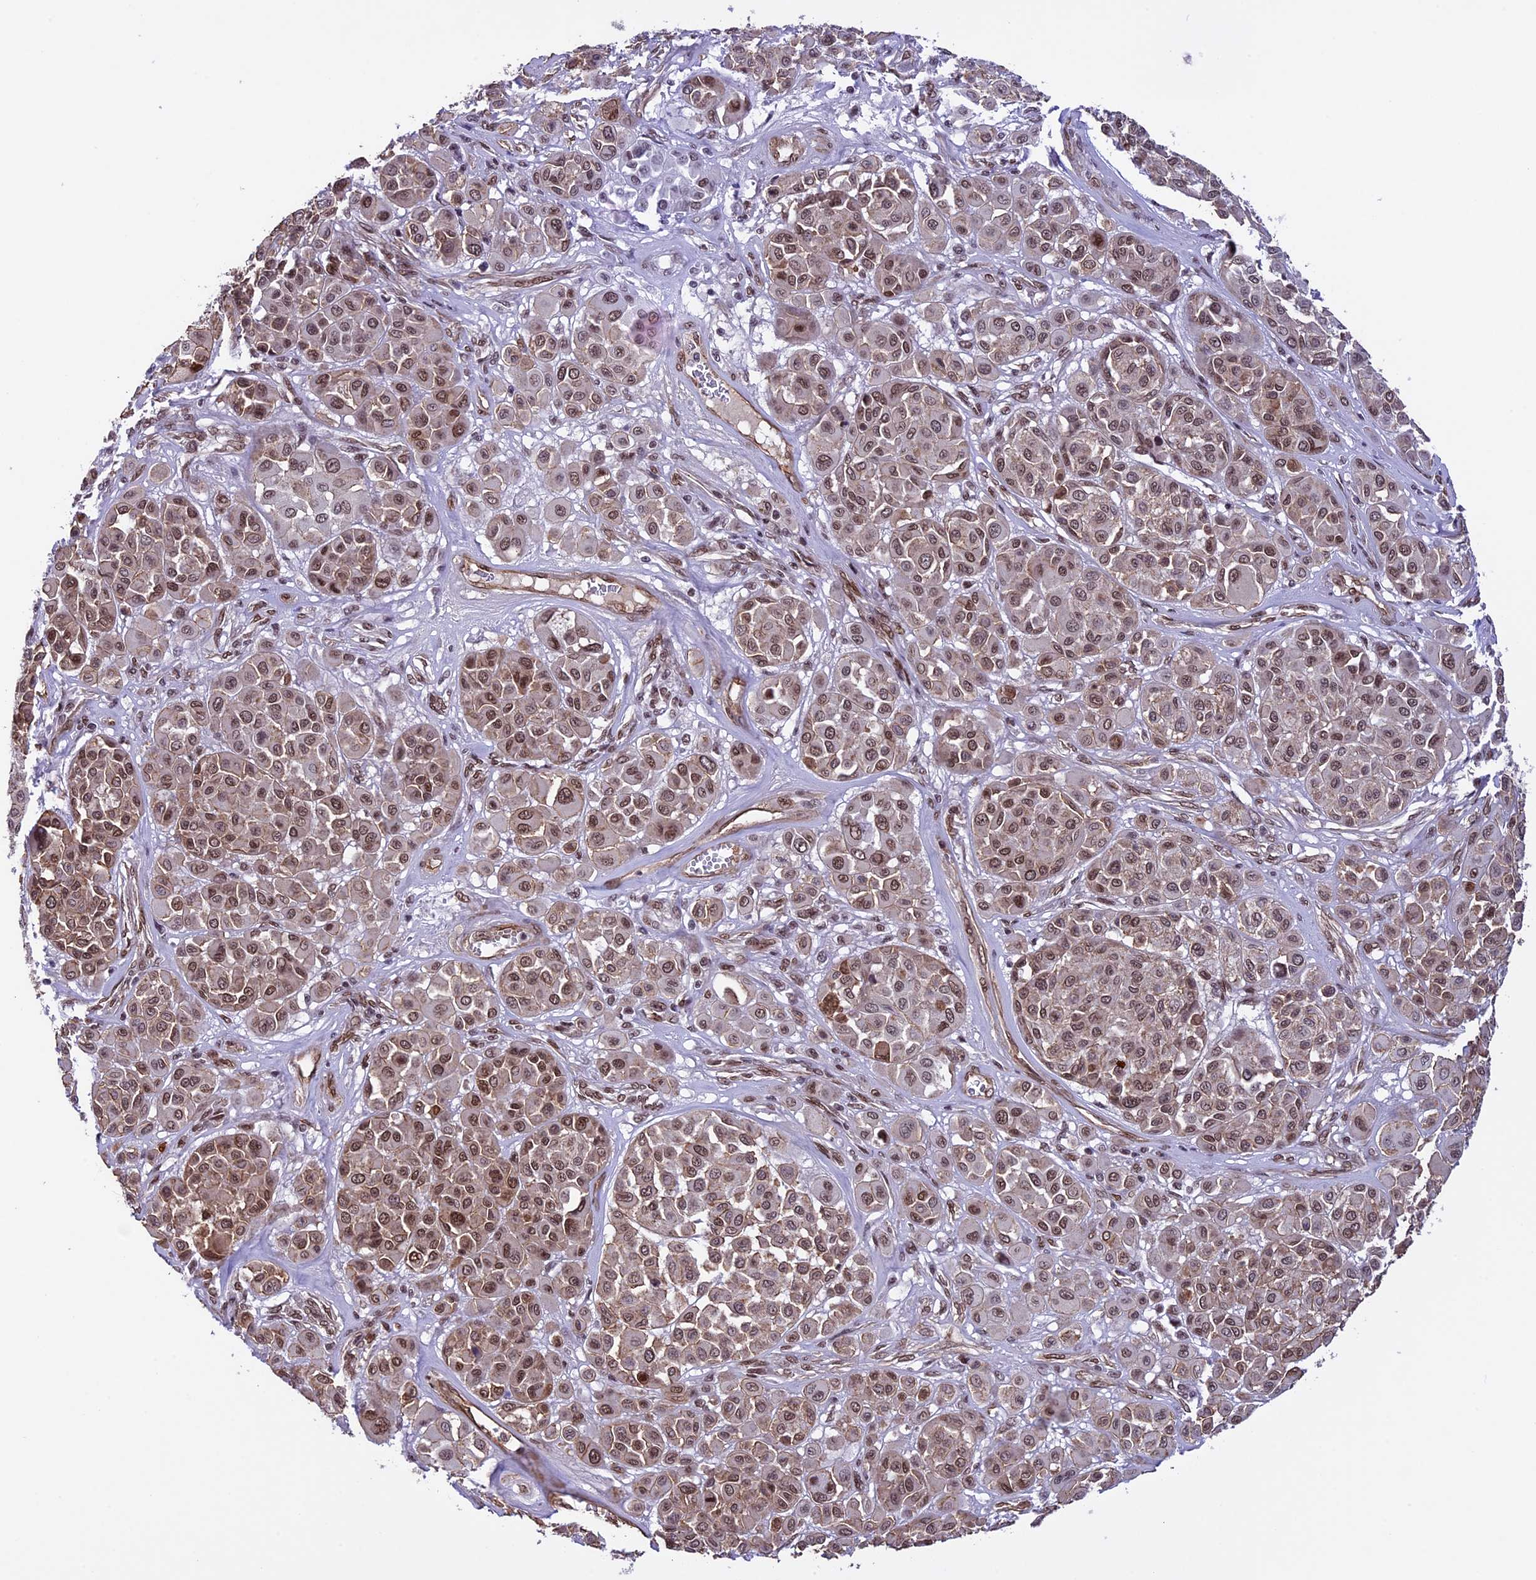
{"staining": {"intensity": "moderate", "quantity": ">75%", "location": "nuclear"}, "tissue": "melanoma", "cell_type": "Tumor cells", "image_type": "cancer", "snomed": [{"axis": "morphology", "description": "Malignant melanoma, Metastatic site"}, {"axis": "topography", "description": "Soft tissue"}], "caption": "A high-resolution photomicrograph shows immunohistochemistry staining of malignant melanoma (metastatic site), which exhibits moderate nuclear expression in approximately >75% of tumor cells. (DAB (3,3'-diaminobenzidine) IHC with brightfield microscopy, high magnification).", "gene": "MPHOSPH8", "patient": {"sex": "male", "age": 41}}